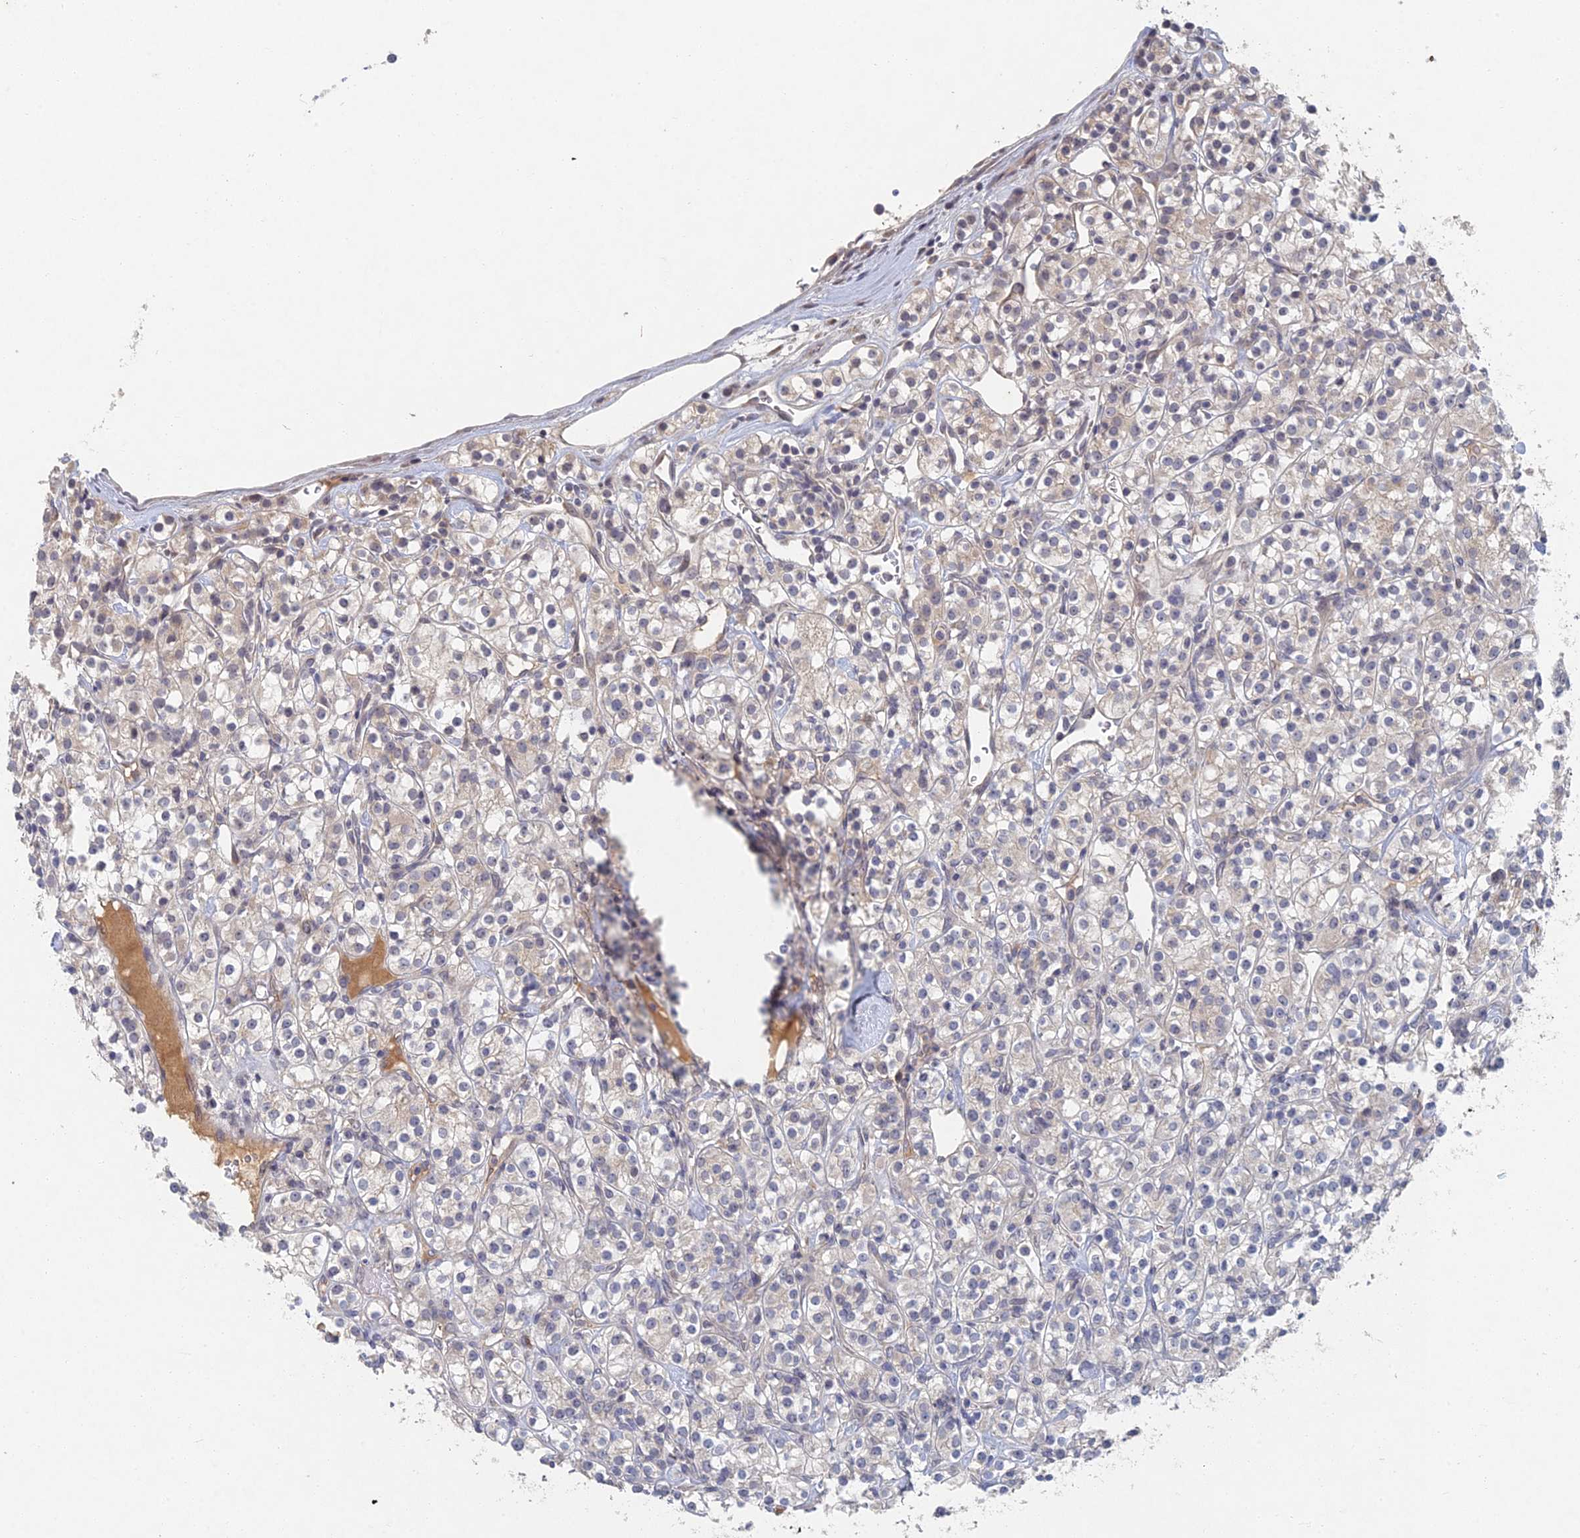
{"staining": {"intensity": "weak", "quantity": "<25%", "location": "cytoplasmic/membranous"}, "tissue": "renal cancer", "cell_type": "Tumor cells", "image_type": "cancer", "snomed": [{"axis": "morphology", "description": "Adenocarcinoma, NOS"}, {"axis": "topography", "description": "Kidney"}], "caption": "This is a histopathology image of immunohistochemistry staining of adenocarcinoma (renal), which shows no positivity in tumor cells.", "gene": "GNA15", "patient": {"sex": "male", "age": 77}}